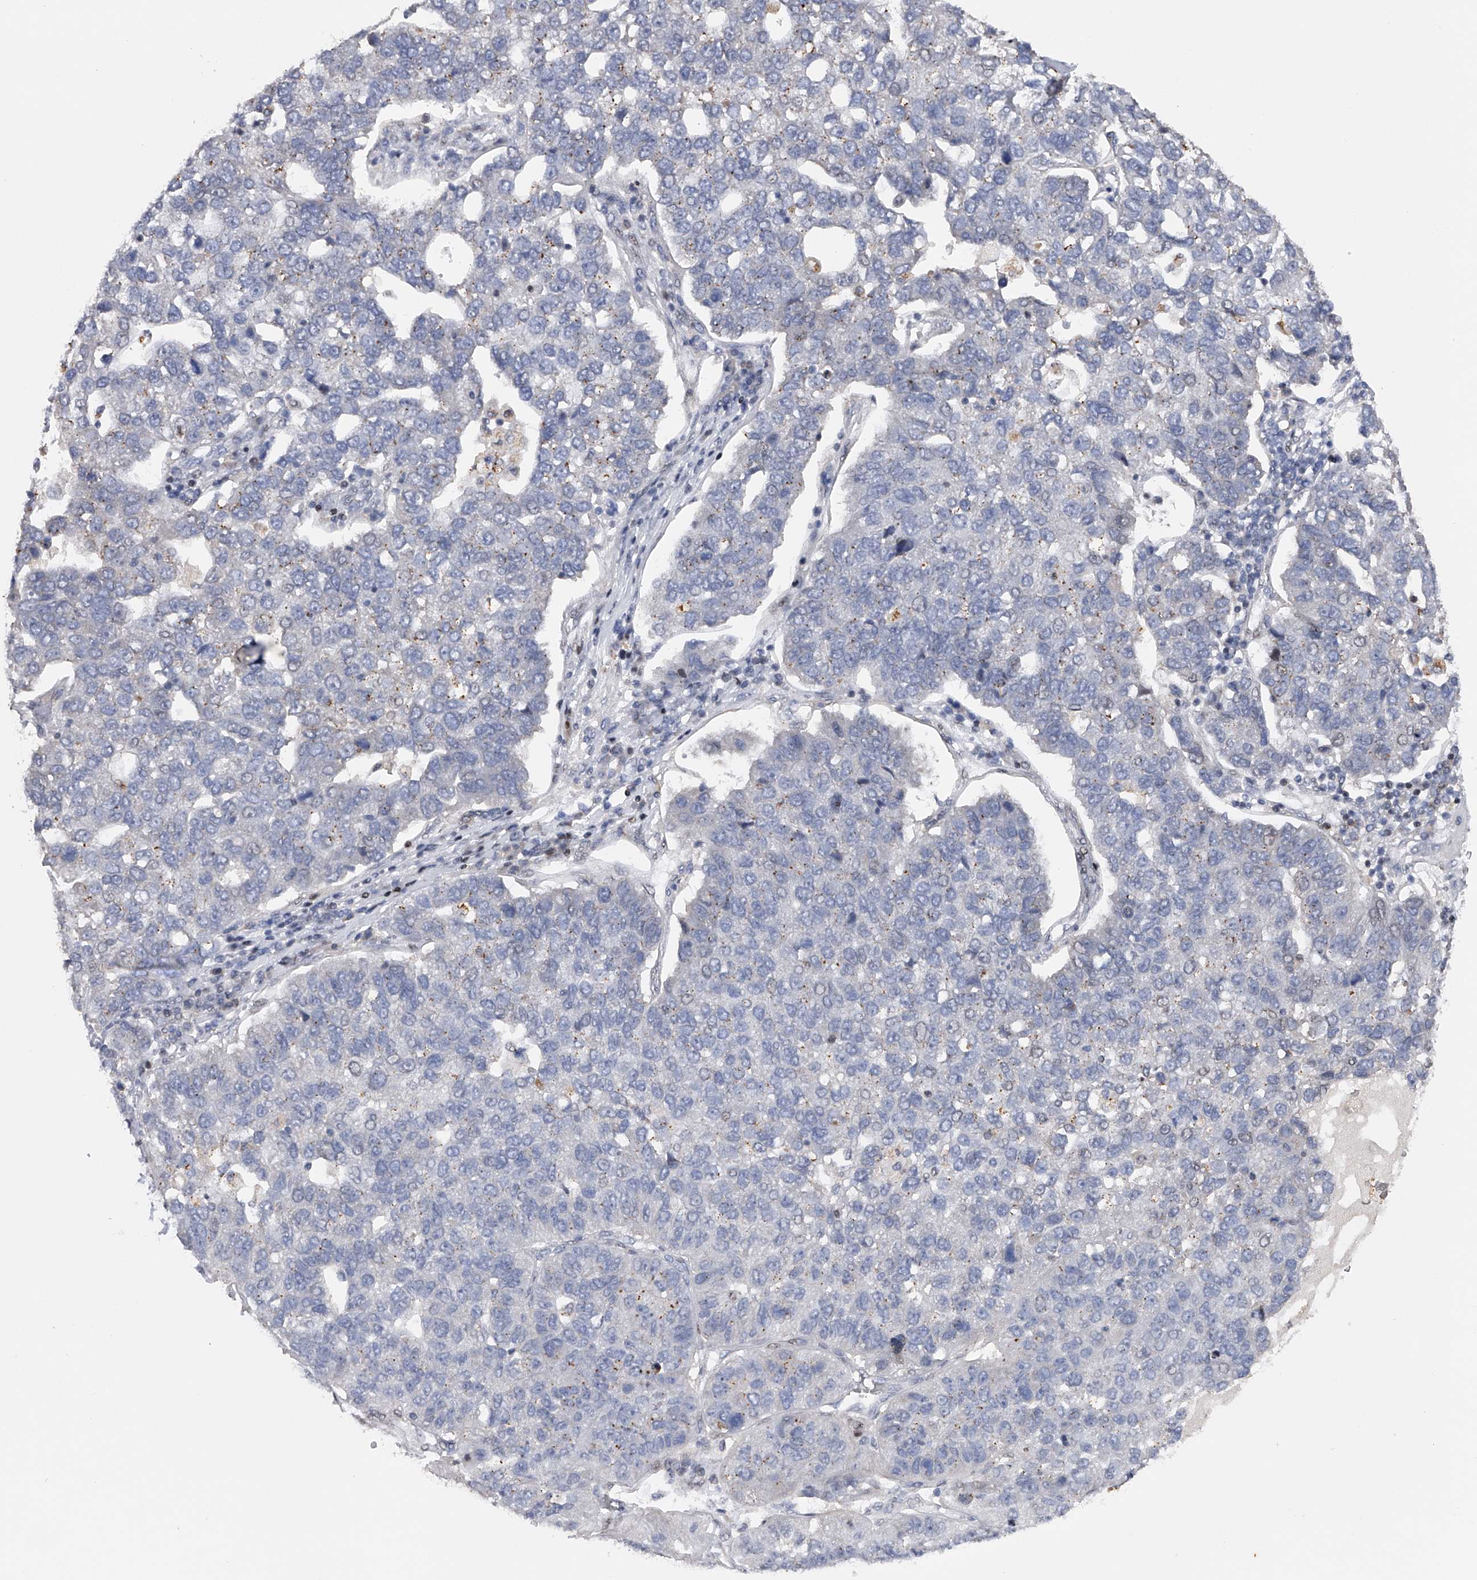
{"staining": {"intensity": "negative", "quantity": "none", "location": "none"}, "tissue": "pancreatic cancer", "cell_type": "Tumor cells", "image_type": "cancer", "snomed": [{"axis": "morphology", "description": "Adenocarcinoma, NOS"}, {"axis": "topography", "description": "Pancreas"}], "caption": "This micrograph is of pancreatic adenocarcinoma stained with IHC to label a protein in brown with the nuclei are counter-stained blue. There is no positivity in tumor cells. Nuclei are stained in blue.", "gene": "RWDD2A", "patient": {"sex": "female", "age": 61}}